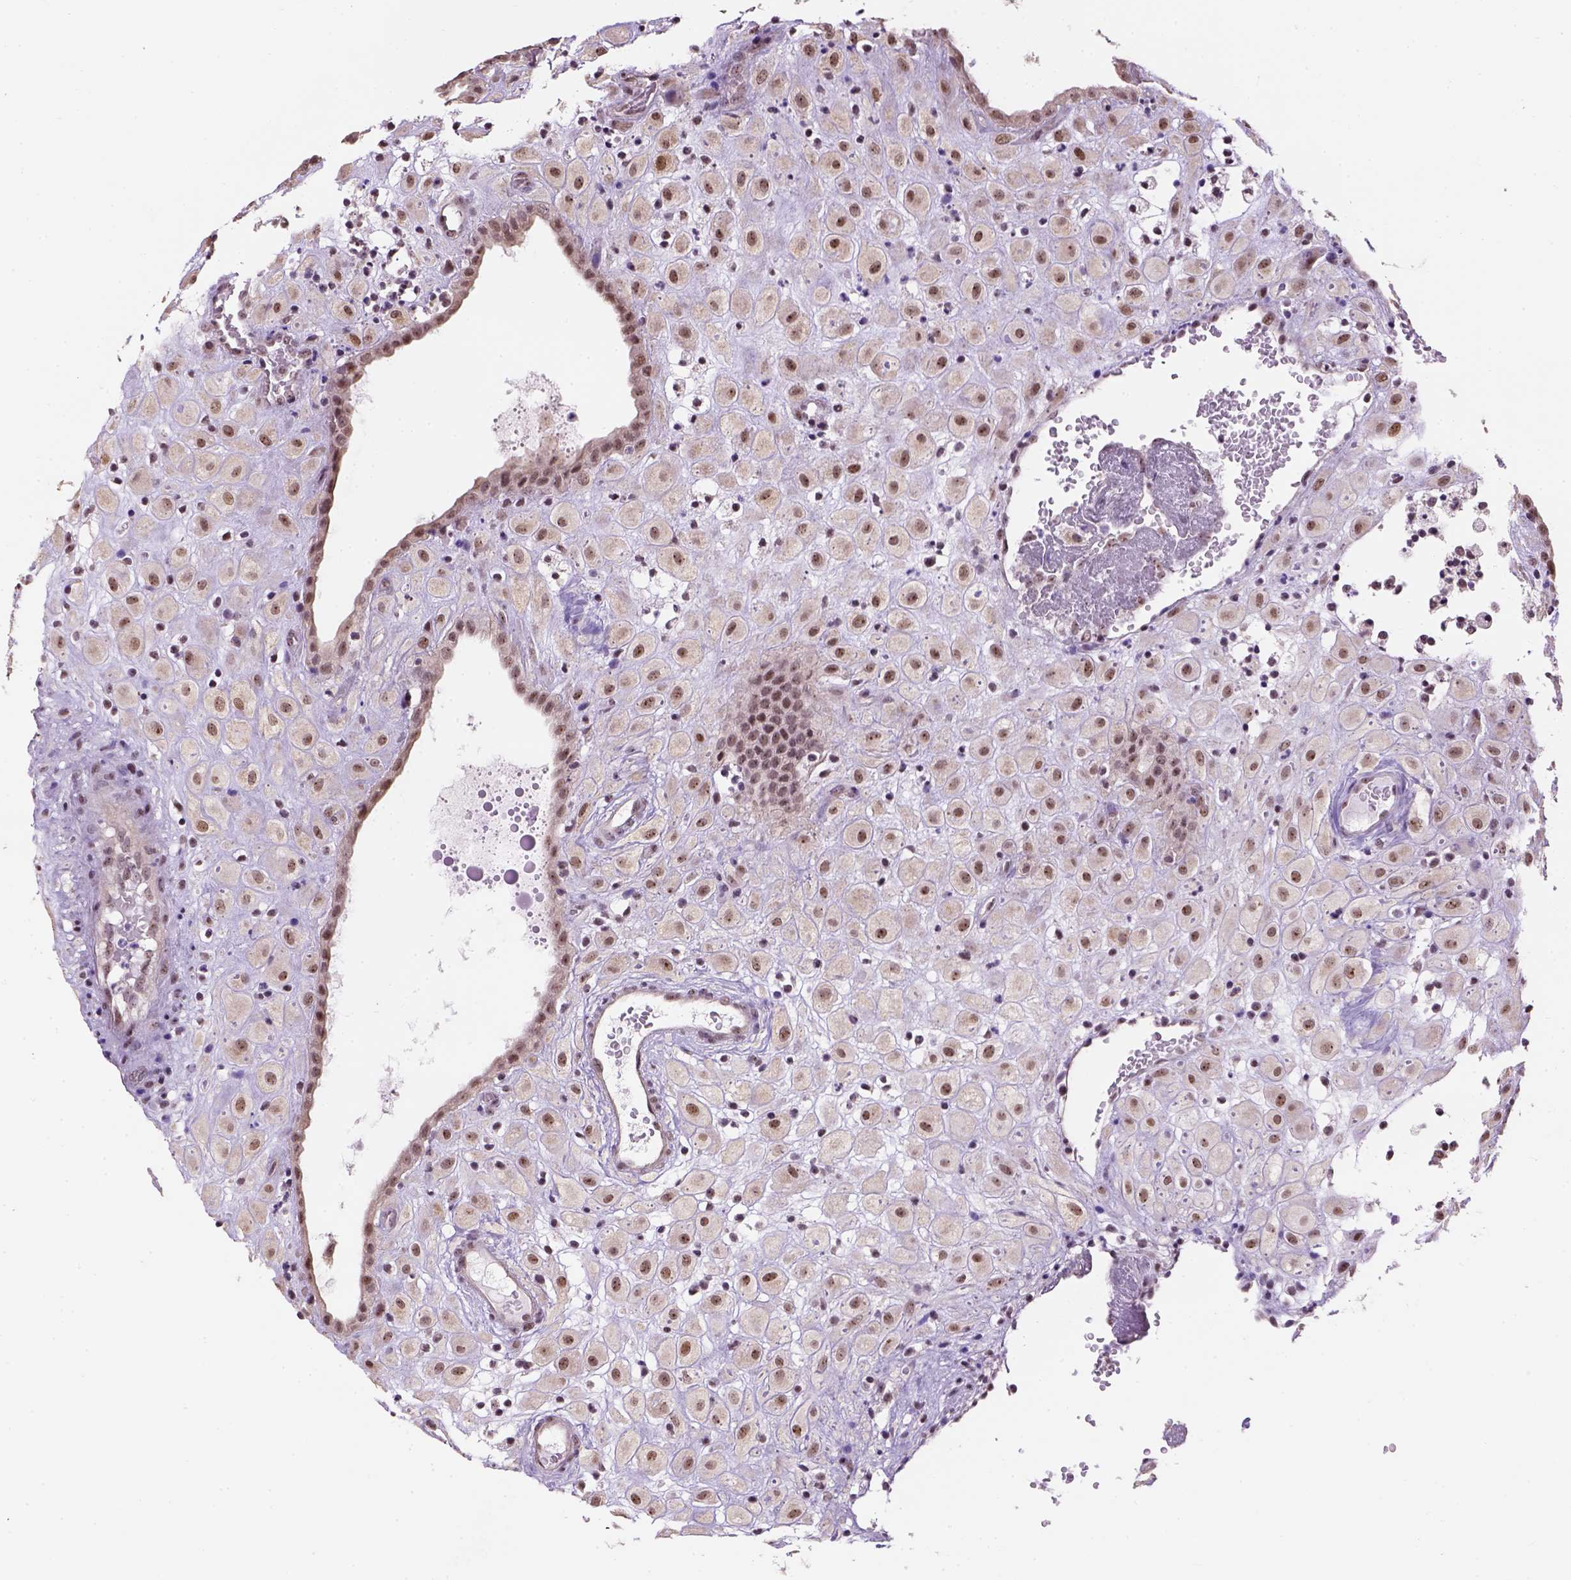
{"staining": {"intensity": "moderate", "quantity": ">75%", "location": "nuclear"}, "tissue": "placenta", "cell_type": "Decidual cells", "image_type": "normal", "snomed": [{"axis": "morphology", "description": "Normal tissue, NOS"}, {"axis": "topography", "description": "Placenta"}], "caption": "Human placenta stained with a brown dye shows moderate nuclear positive expression in about >75% of decidual cells.", "gene": "DDX50", "patient": {"sex": "female", "age": 24}}